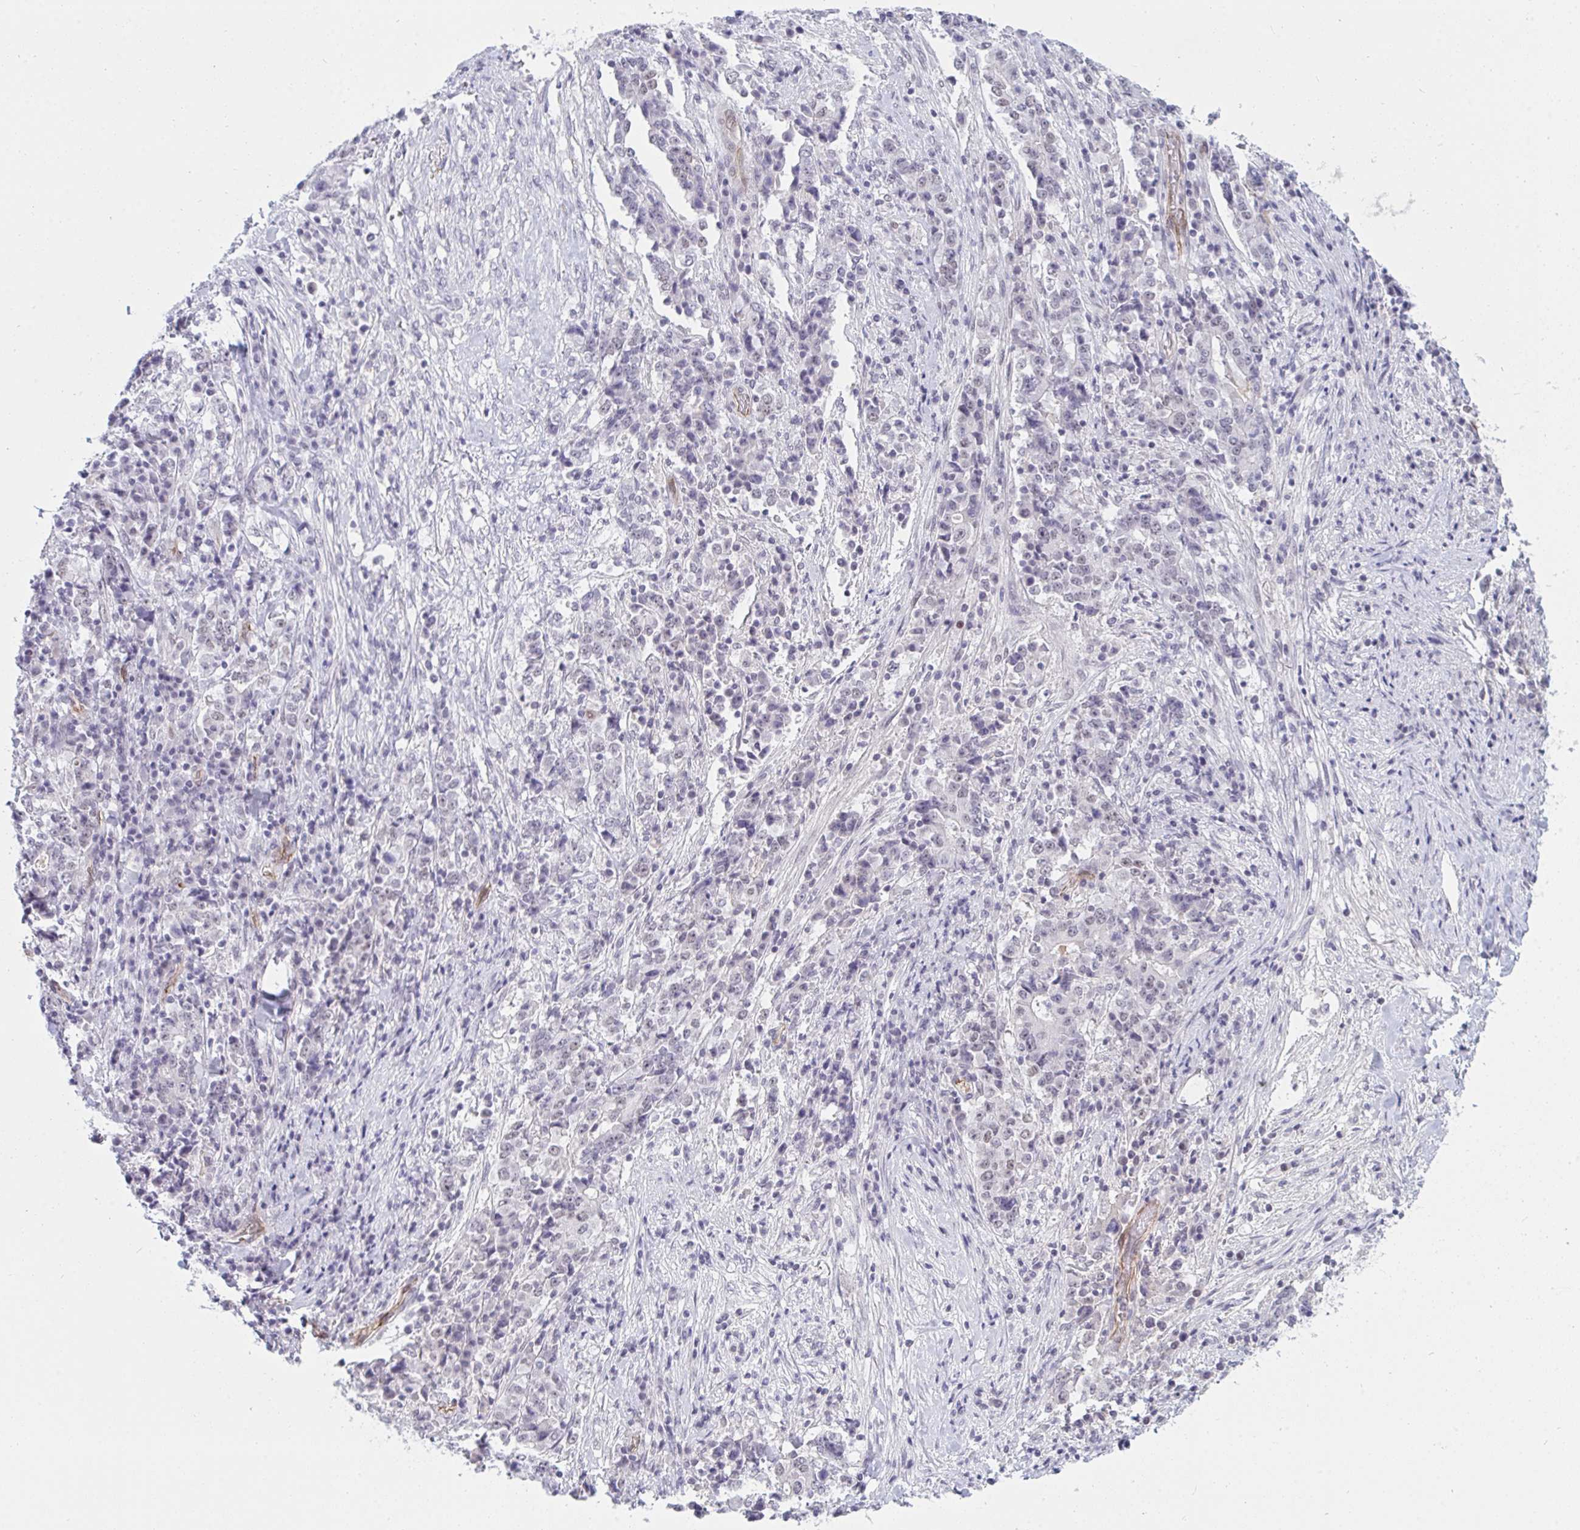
{"staining": {"intensity": "negative", "quantity": "none", "location": "none"}, "tissue": "stomach cancer", "cell_type": "Tumor cells", "image_type": "cancer", "snomed": [{"axis": "morphology", "description": "Normal tissue, NOS"}, {"axis": "morphology", "description": "Adenocarcinoma, NOS"}, {"axis": "topography", "description": "Stomach, upper"}, {"axis": "topography", "description": "Stomach"}], "caption": "Tumor cells show no significant protein positivity in stomach adenocarcinoma.", "gene": "DSCAML1", "patient": {"sex": "male", "age": 59}}